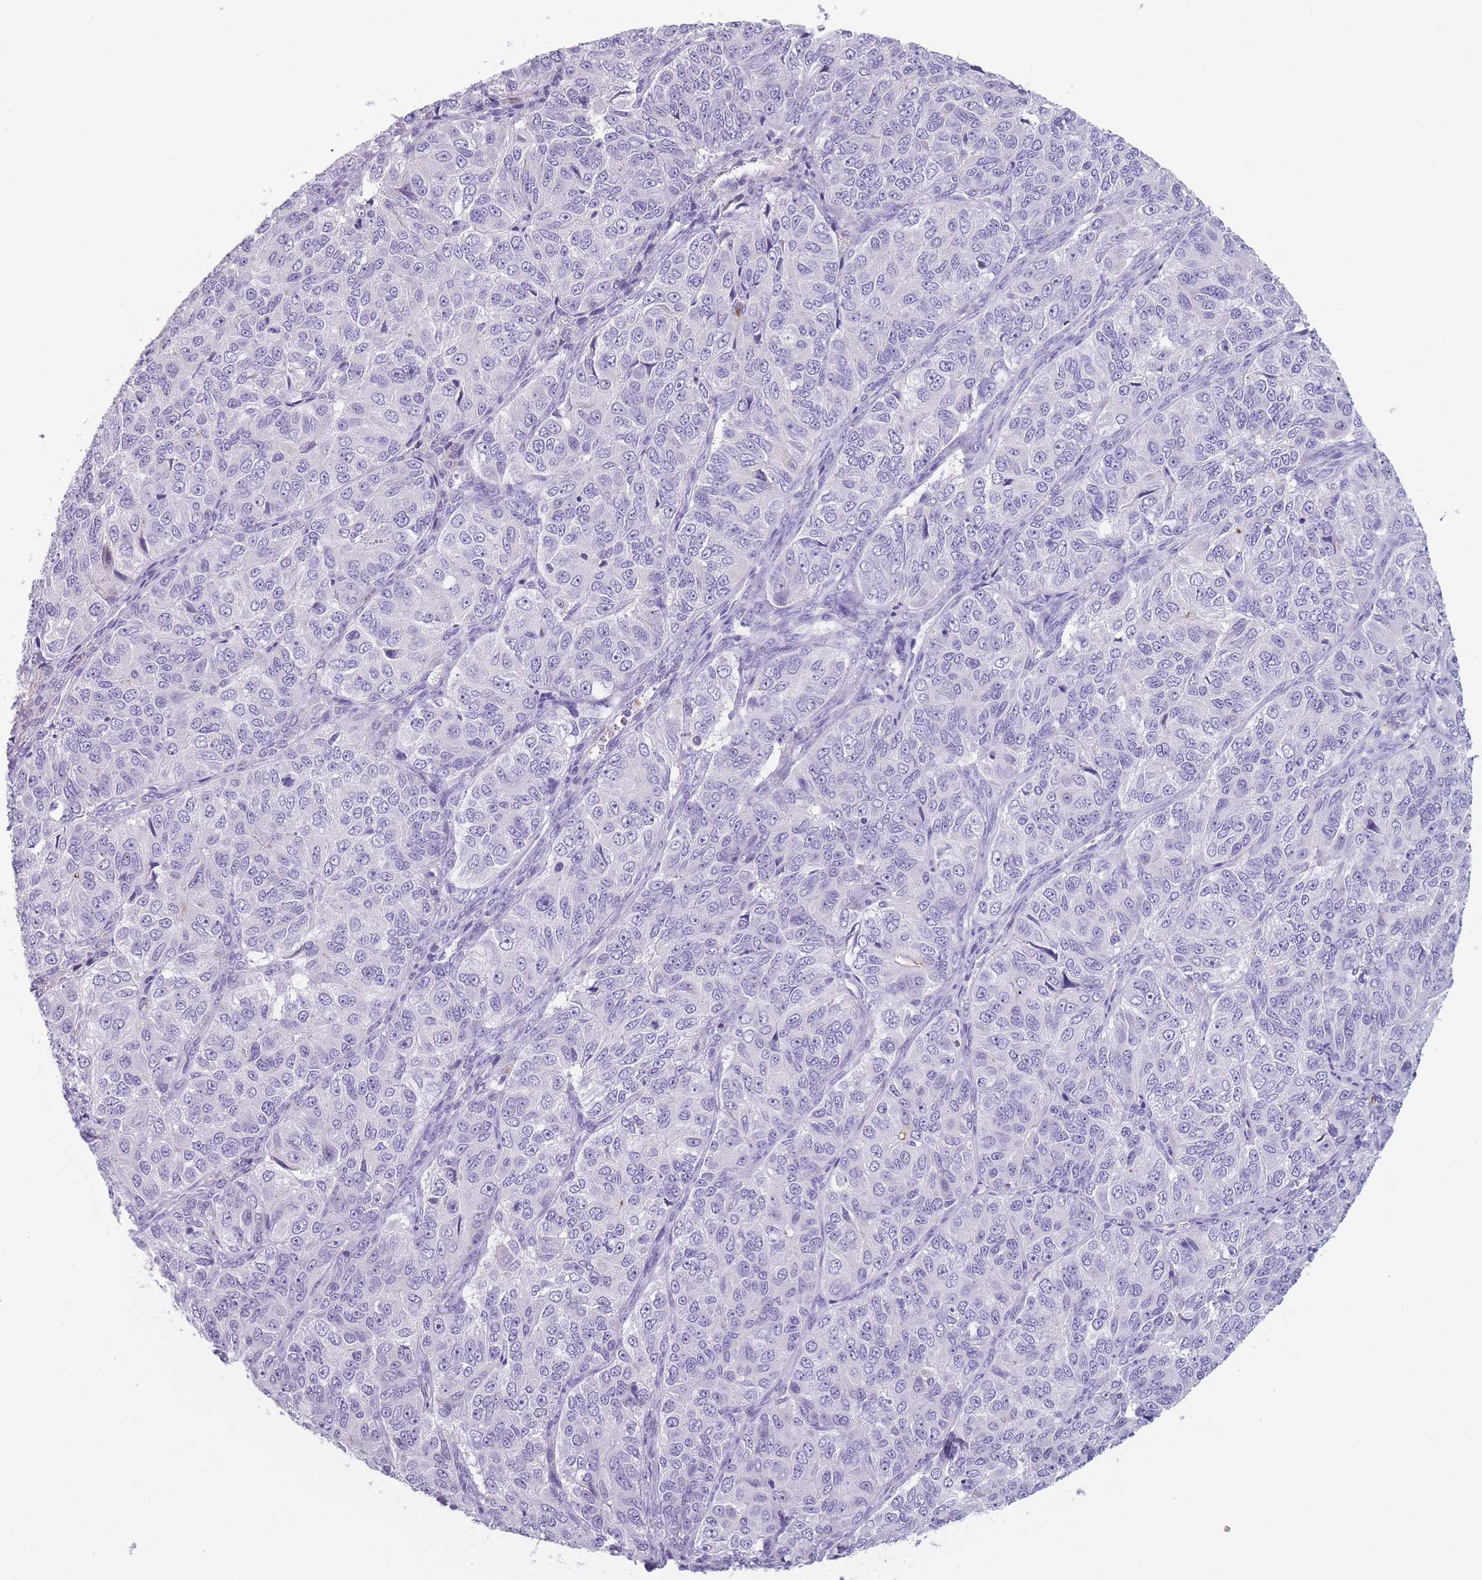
{"staining": {"intensity": "negative", "quantity": "none", "location": "none"}, "tissue": "ovarian cancer", "cell_type": "Tumor cells", "image_type": "cancer", "snomed": [{"axis": "morphology", "description": "Carcinoma, endometroid"}, {"axis": "topography", "description": "Ovary"}], "caption": "DAB immunohistochemical staining of human endometroid carcinoma (ovarian) shows no significant expression in tumor cells.", "gene": "CR1L", "patient": {"sex": "female", "age": 51}}